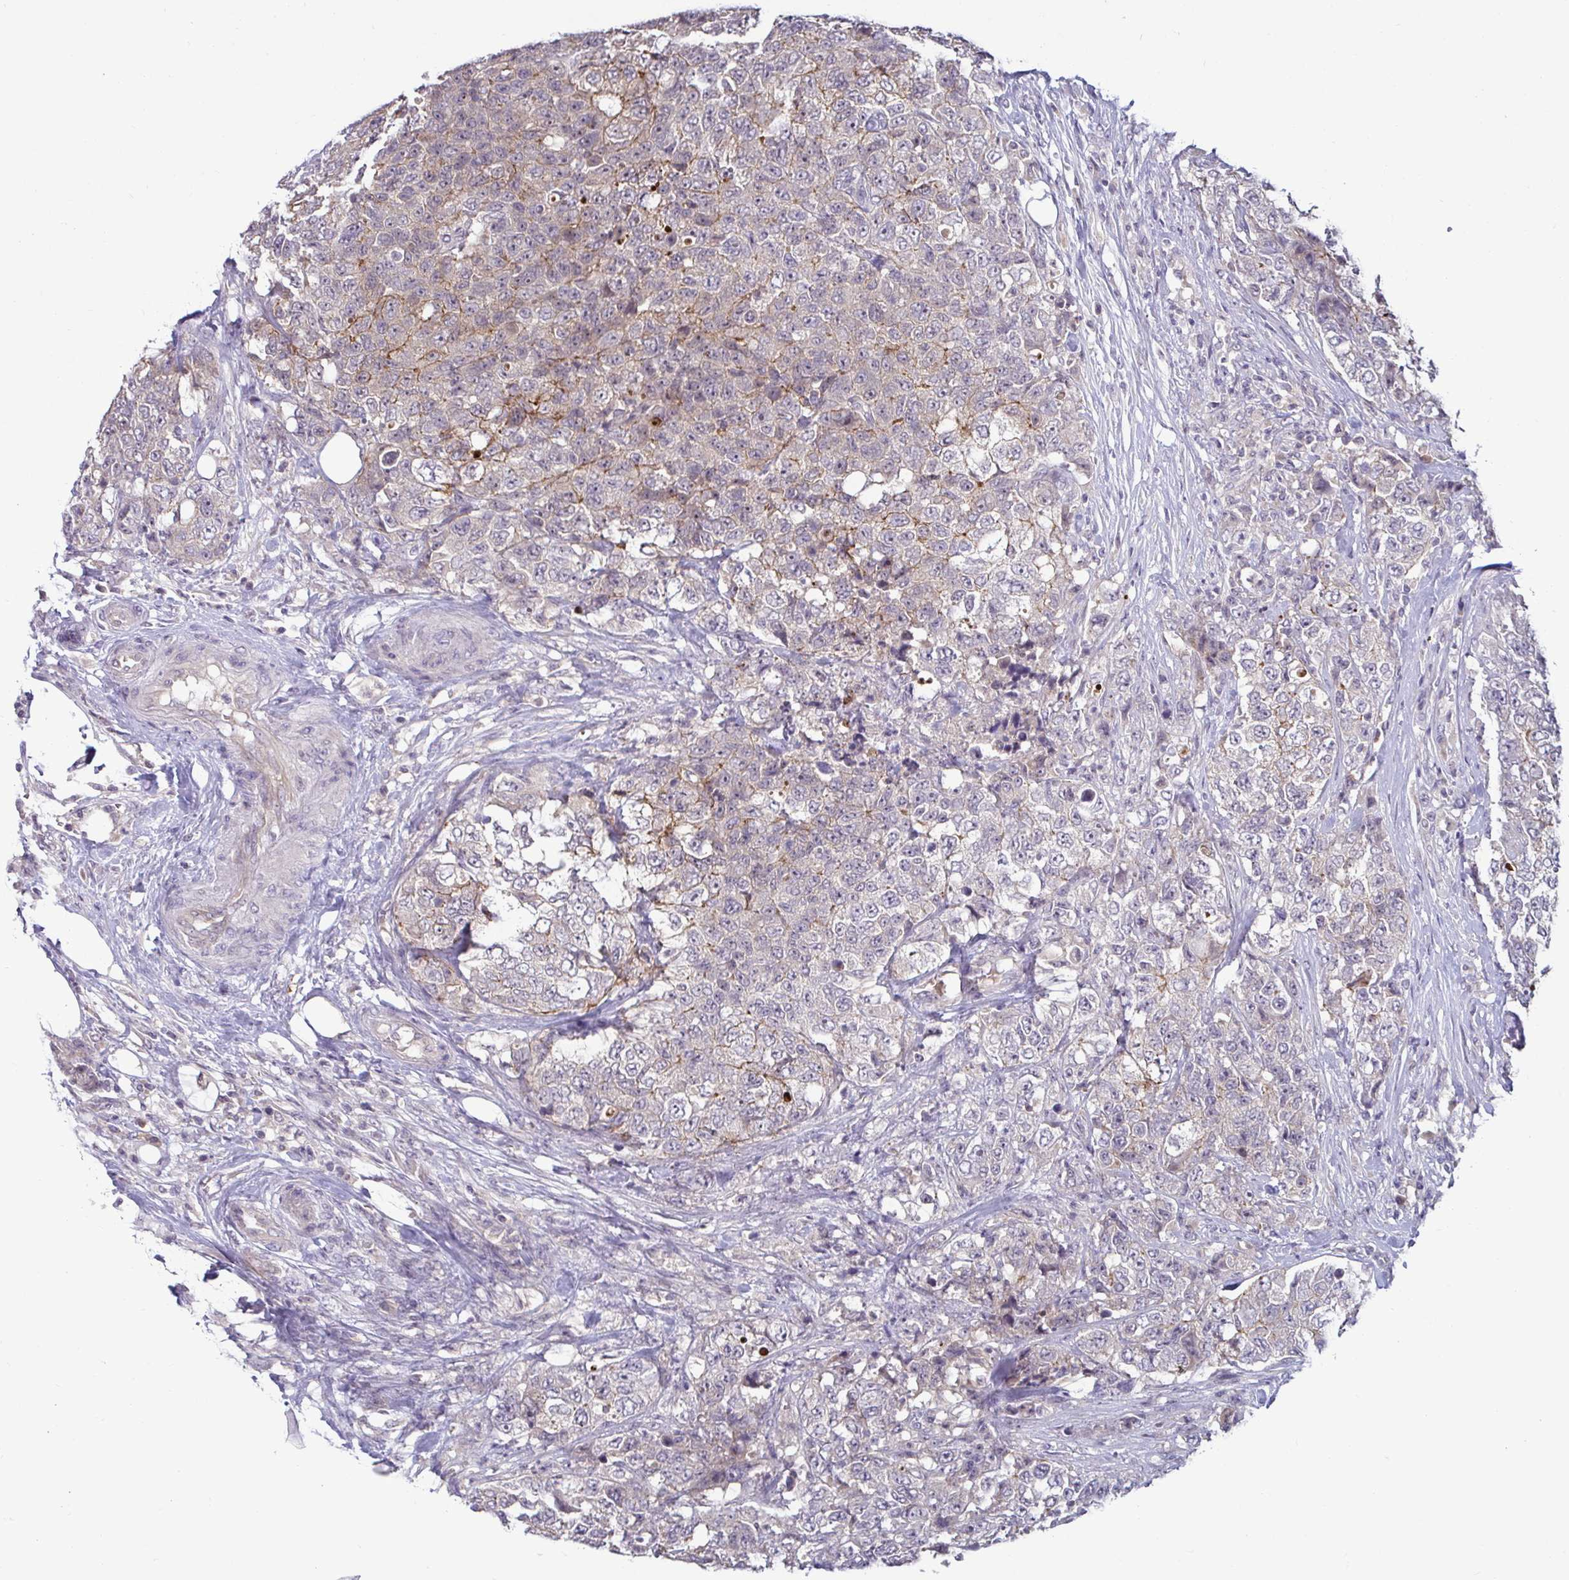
{"staining": {"intensity": "weak", "quantity": "<25%", "location": "cytoplasmic/membranous"}, "tissue": "urothelial cancer", "cell_type": "Tumor cells", "image_type": "cancer", "snomed": [{"axis": "morphology", "description": "Urothelial carcinoma, High grade"}, {"axis": "topography", "description": "Urinary bladder"}], "caption": "Immunohistochemistry of human high-grade urothelial carcinoma displays no expression in tumor cells.", "gene": "GSTM1", "patient": {"sex": "female", "age": 78}}